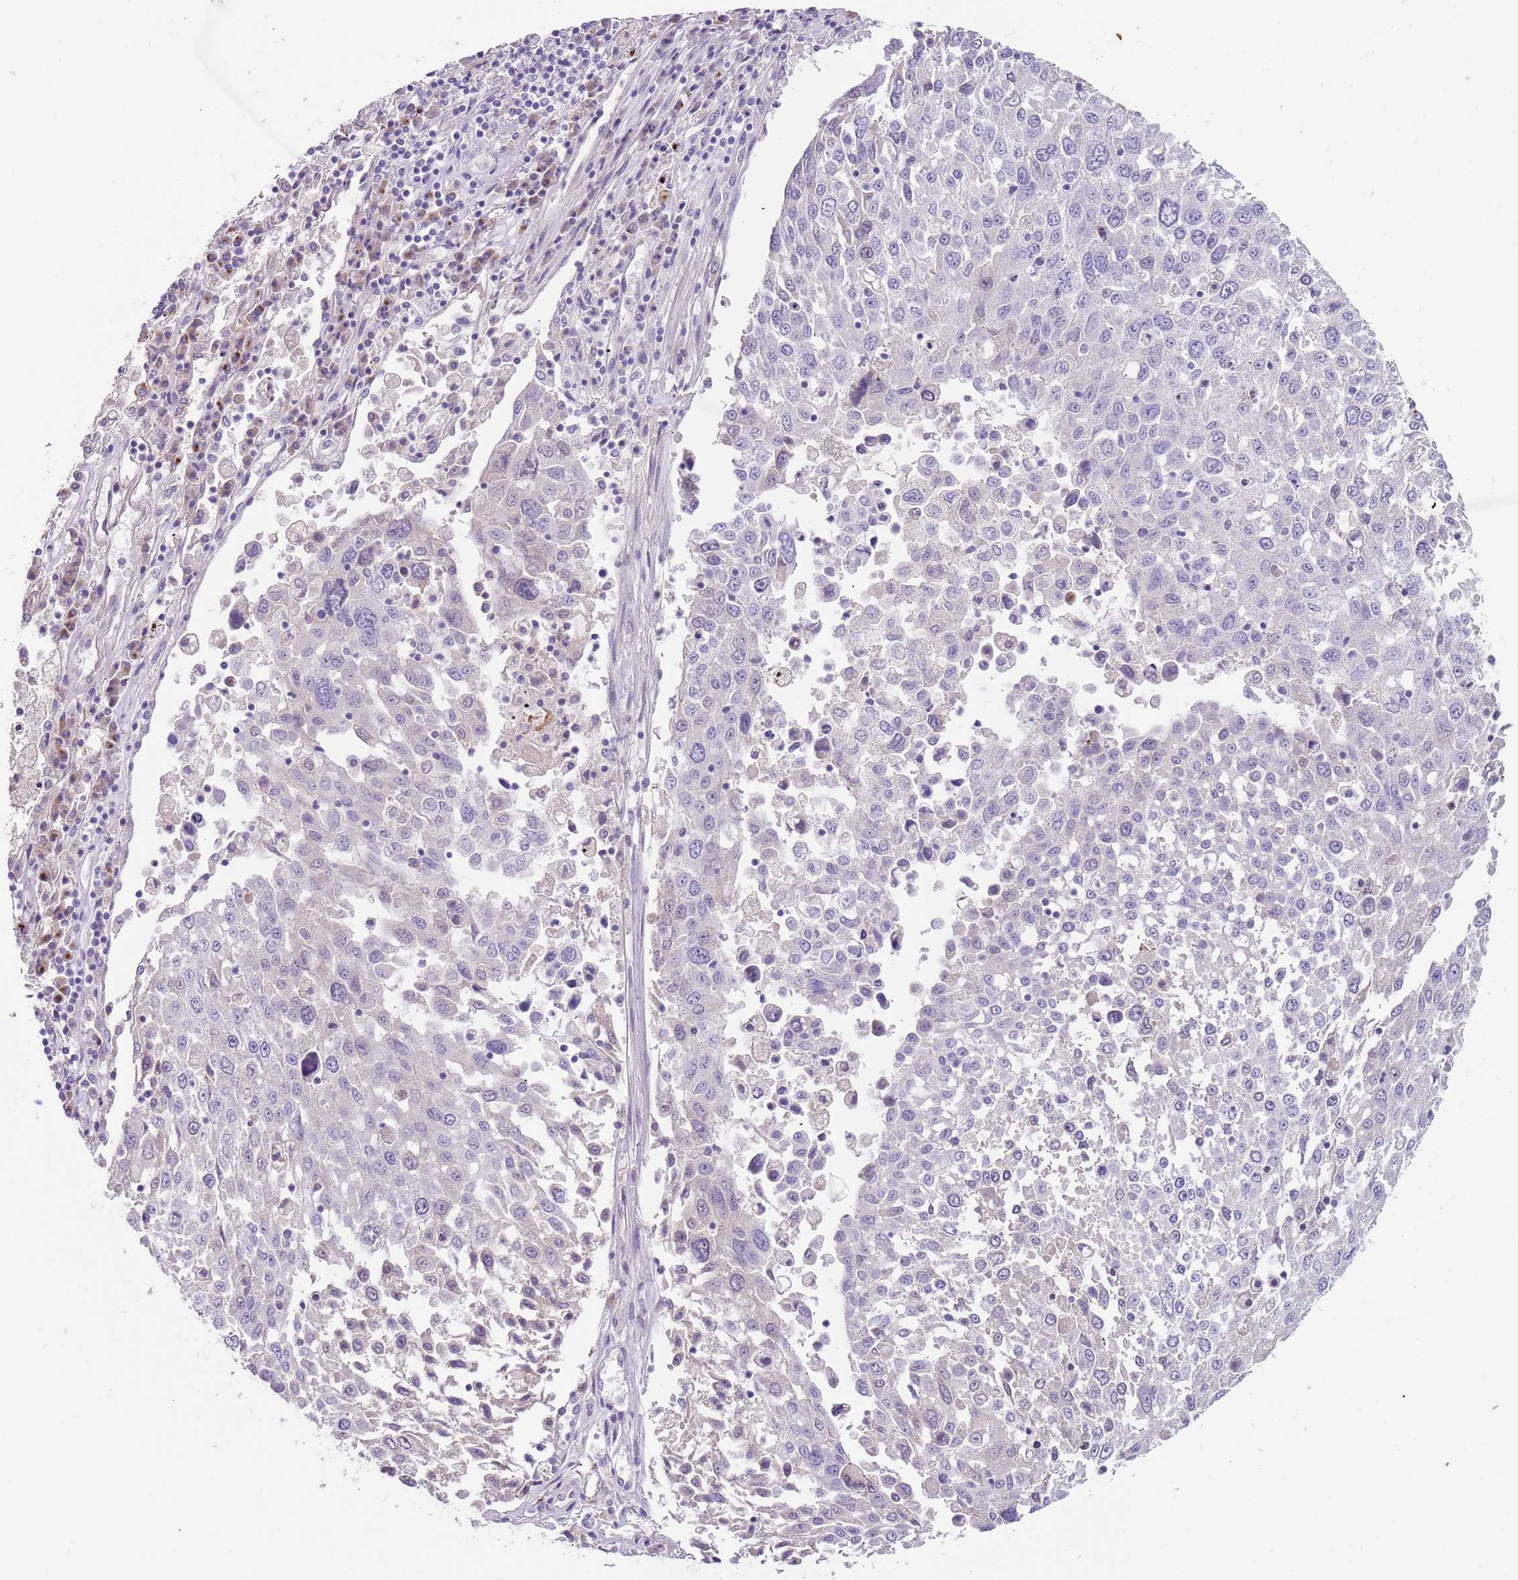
{"staining": {"intensity": "negative", "quantity": "none", "location": "none"}, "tissue": "lung cancer", "cell_type": "Tumor cells", "image_type": "cancer", "snomed": [{"axis": "morphology", "description": "Squamous cell carcinoma, NOS"}, {"axis": "topography", "description": "Lung"}], "caption": "A photomicrograph of squamous cell carcinoma (lung) stained for a protein displays no brown staining in tumor cells.", "gene": "C2CD3", "patient": {"sex": "male", "age": 65}}